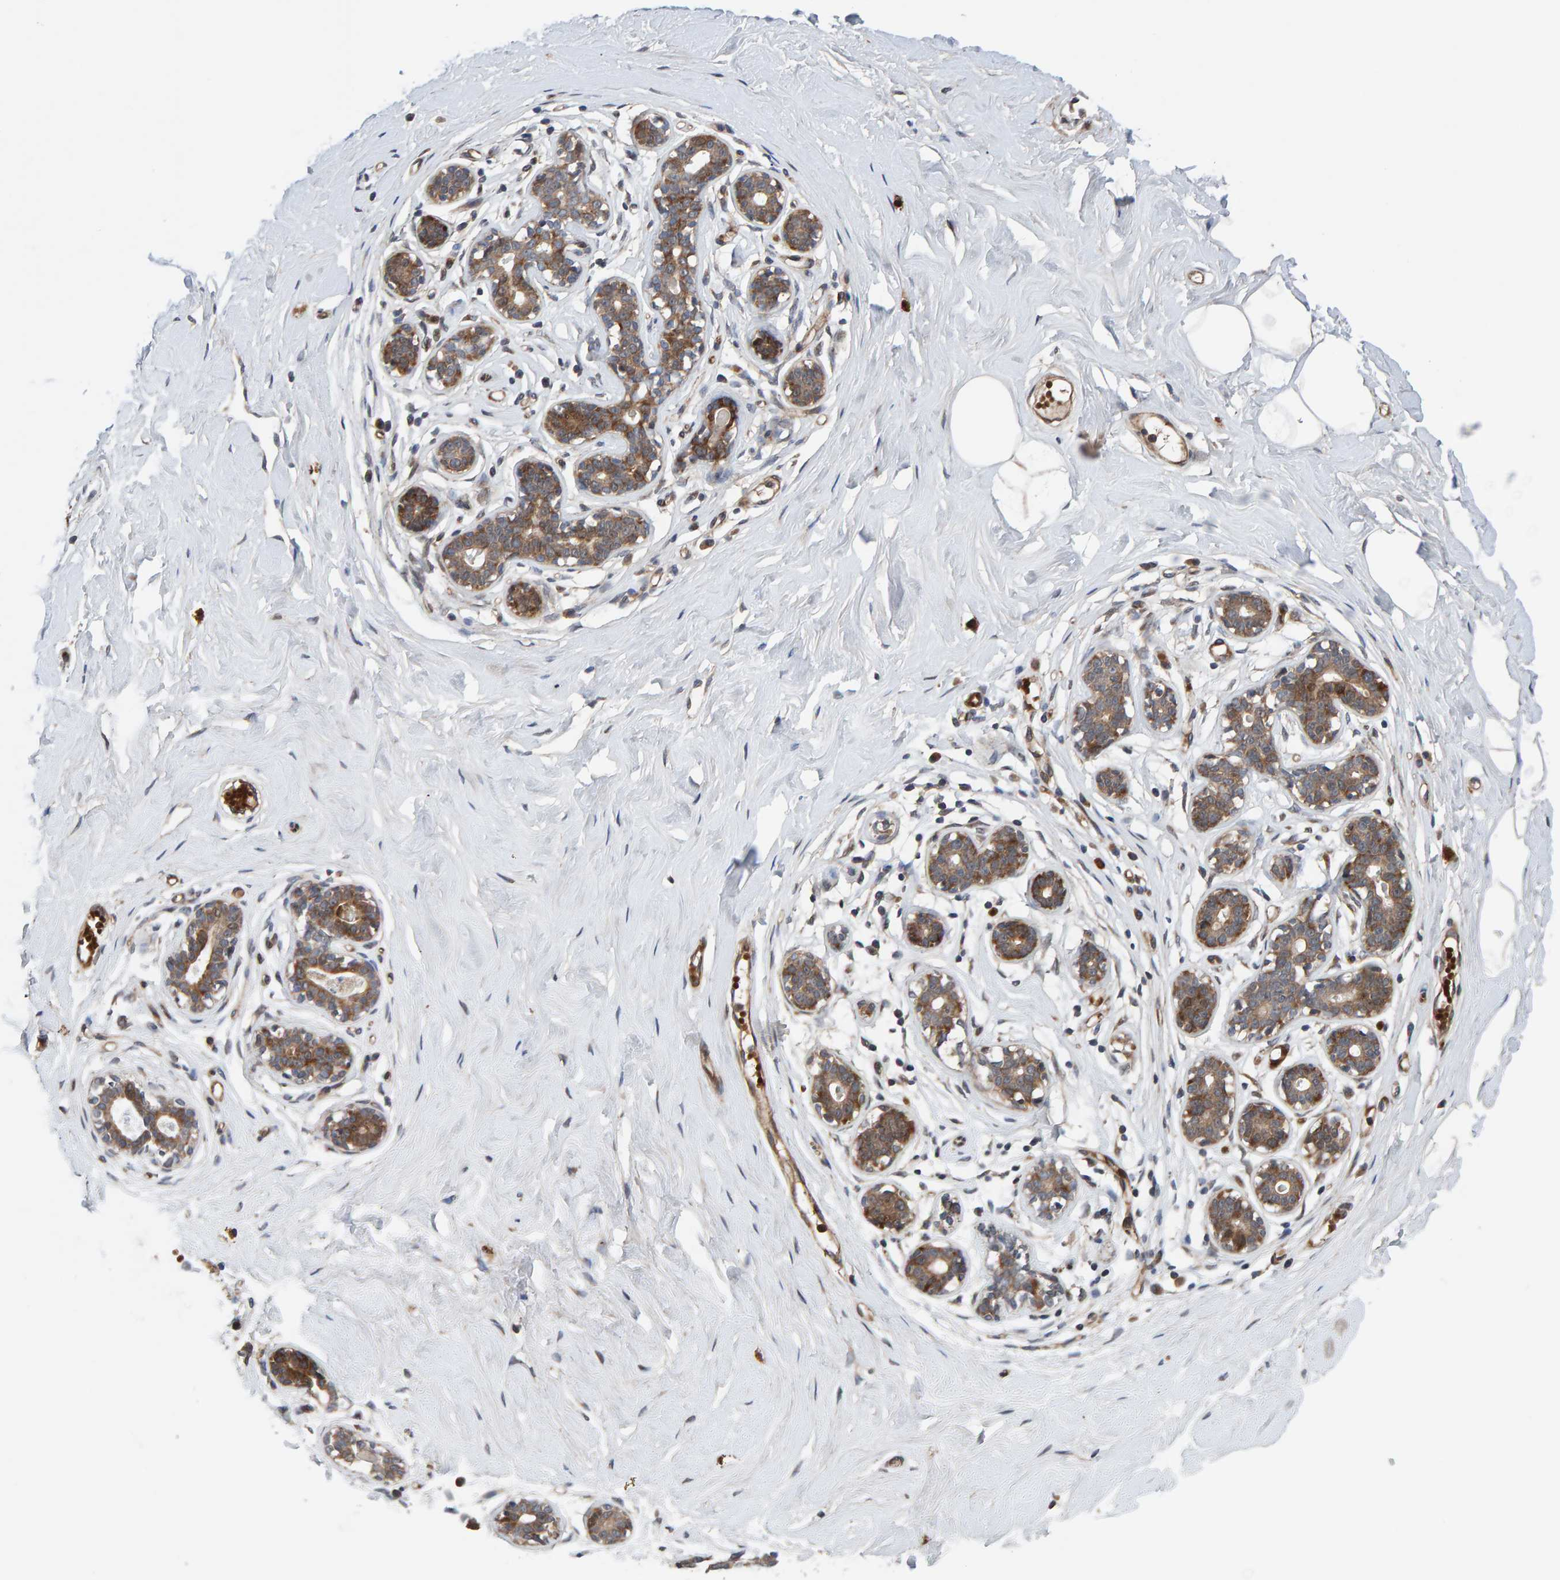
{"staining": {"intensity": "moderate", "quantity": ">75%", "location": "cytoplasmic/membranous"}, "tissue": "breast", "cell_type": "Adipocytes", "image_type": "normal", "snomed": [{"axis": "morphology", "description": "Normal tissue, NOS"}, {"axis": "topography", "description": "Breast"}], "caption": "Immunohistochemistry staining of benign breast, which shows medium levels of moderate cytoplasmic/membranous expression in about >75% of adipocytes indicating moderate cytoplasmic/membranous protein expression. The staining was performed using DAB (3,3'-diaminobenzidine) (brown) for protein detection and nuclei were counterstained in hematoxylin (blue).", "gene": "MFSD6L", "patient": {"sex": "female", "age": 23}}